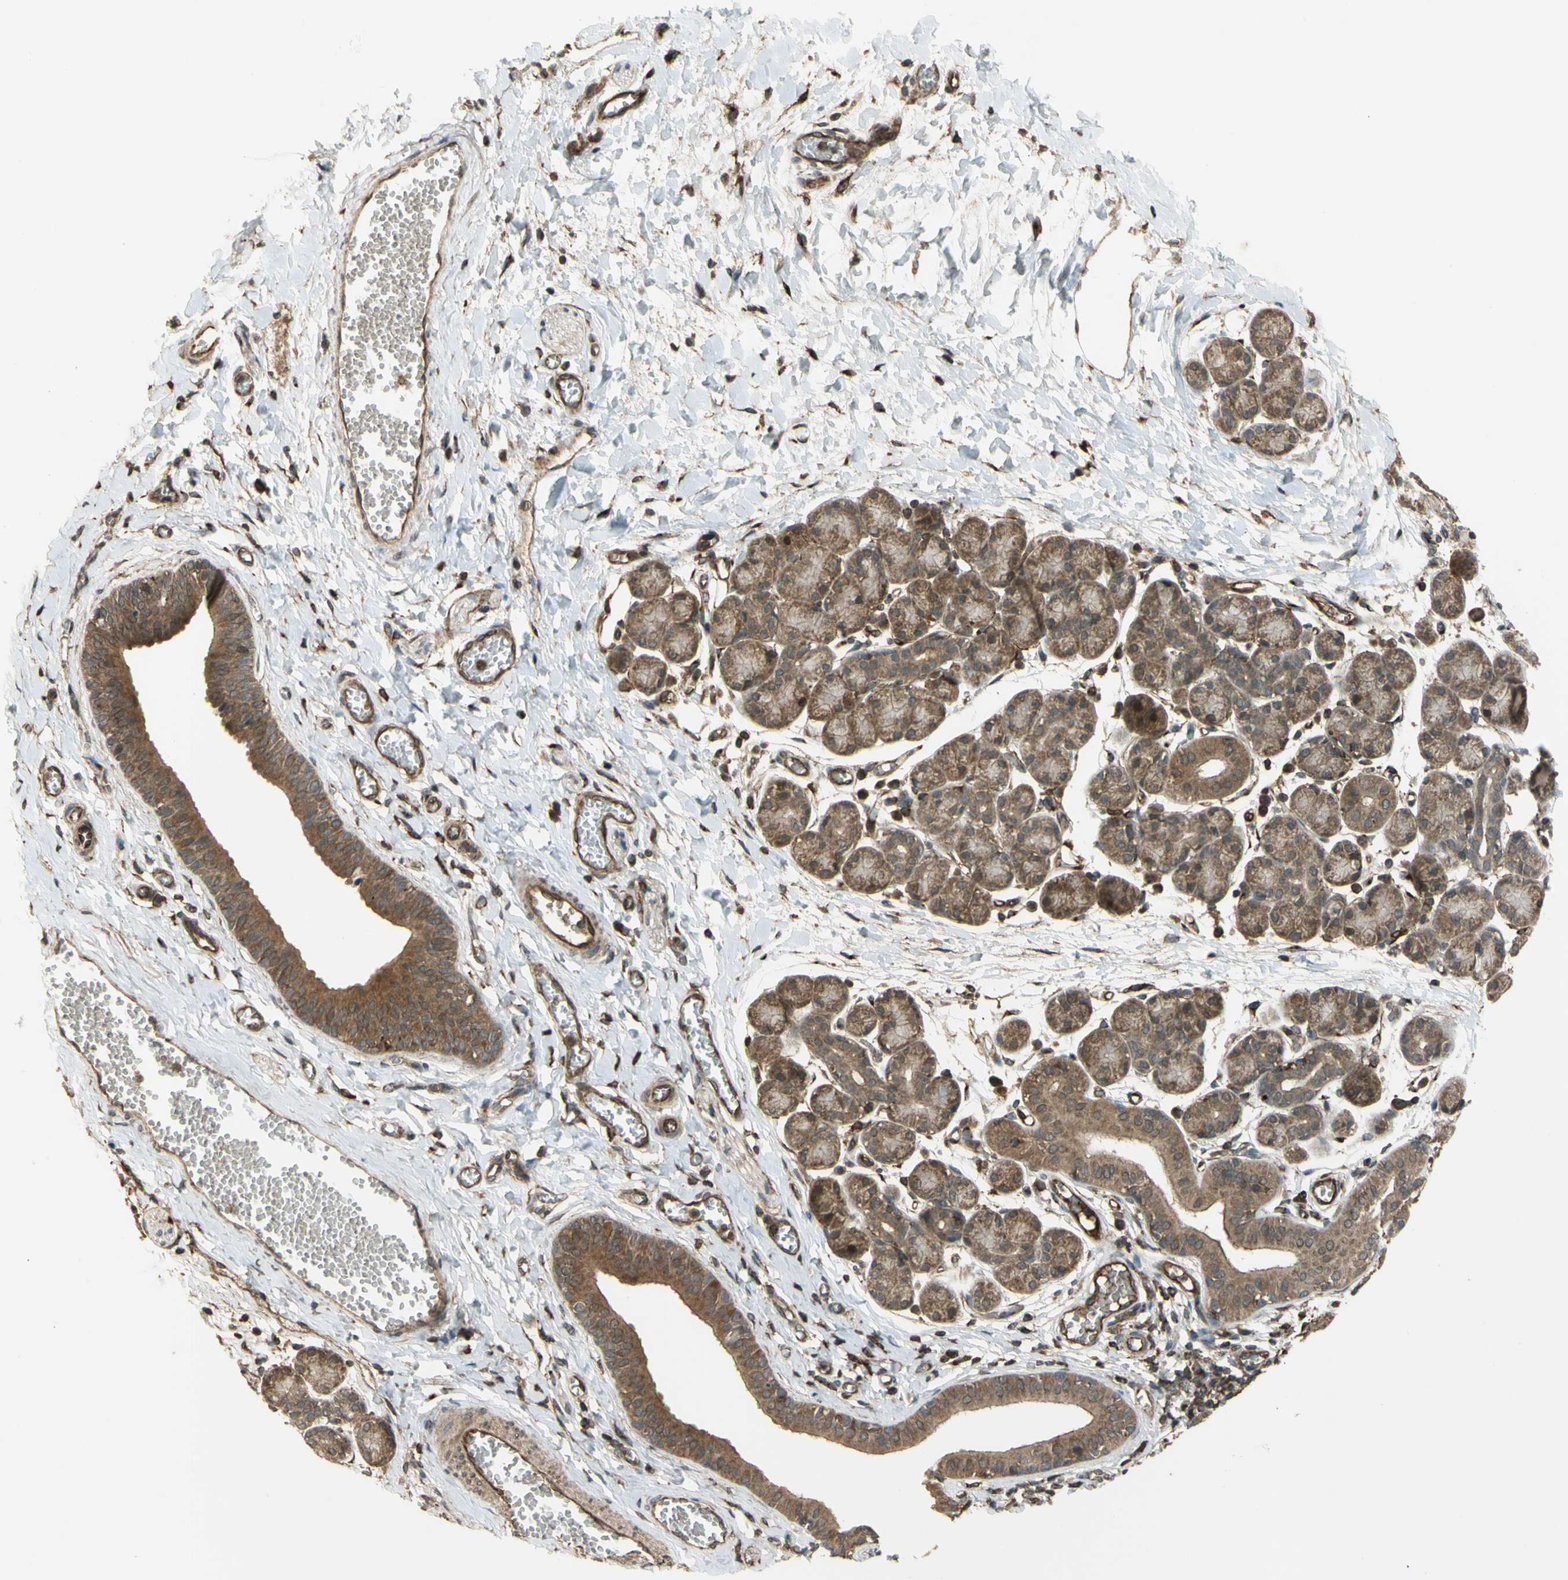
{"staining": {"intensity": "moderate", "quantity": ">75%", "location": "cytoplasmic/membranous,nuclear"}, "tissue": "salivary gland", "cell_type": "Glandular cells", "image_type": "normal", "snomed": [{"axis": "morphology", "description": "Normal tissue, NOS"}, {"axis": "morphology", "description": "Inflammation, NOS"}, {"axis": "topography", "description": "Lymph node"}, {"axis": "topography", "description": "Salivary gland"}], "caption": "Immunohistochemistry (IHC) (DAB (3,3'-diaminobenzidine)) staining of unremarkable salivary gland exhibits moderate cytoplasmic/membranous,nuclear protein expression in approximately >75% of glandular cells. Using DAB (brown) and hematoxylin (blue) stains, captured at high magnification using brightfield microscopy.", "gene": "FLII", "patient": {"sex": "male", "age": 3}}